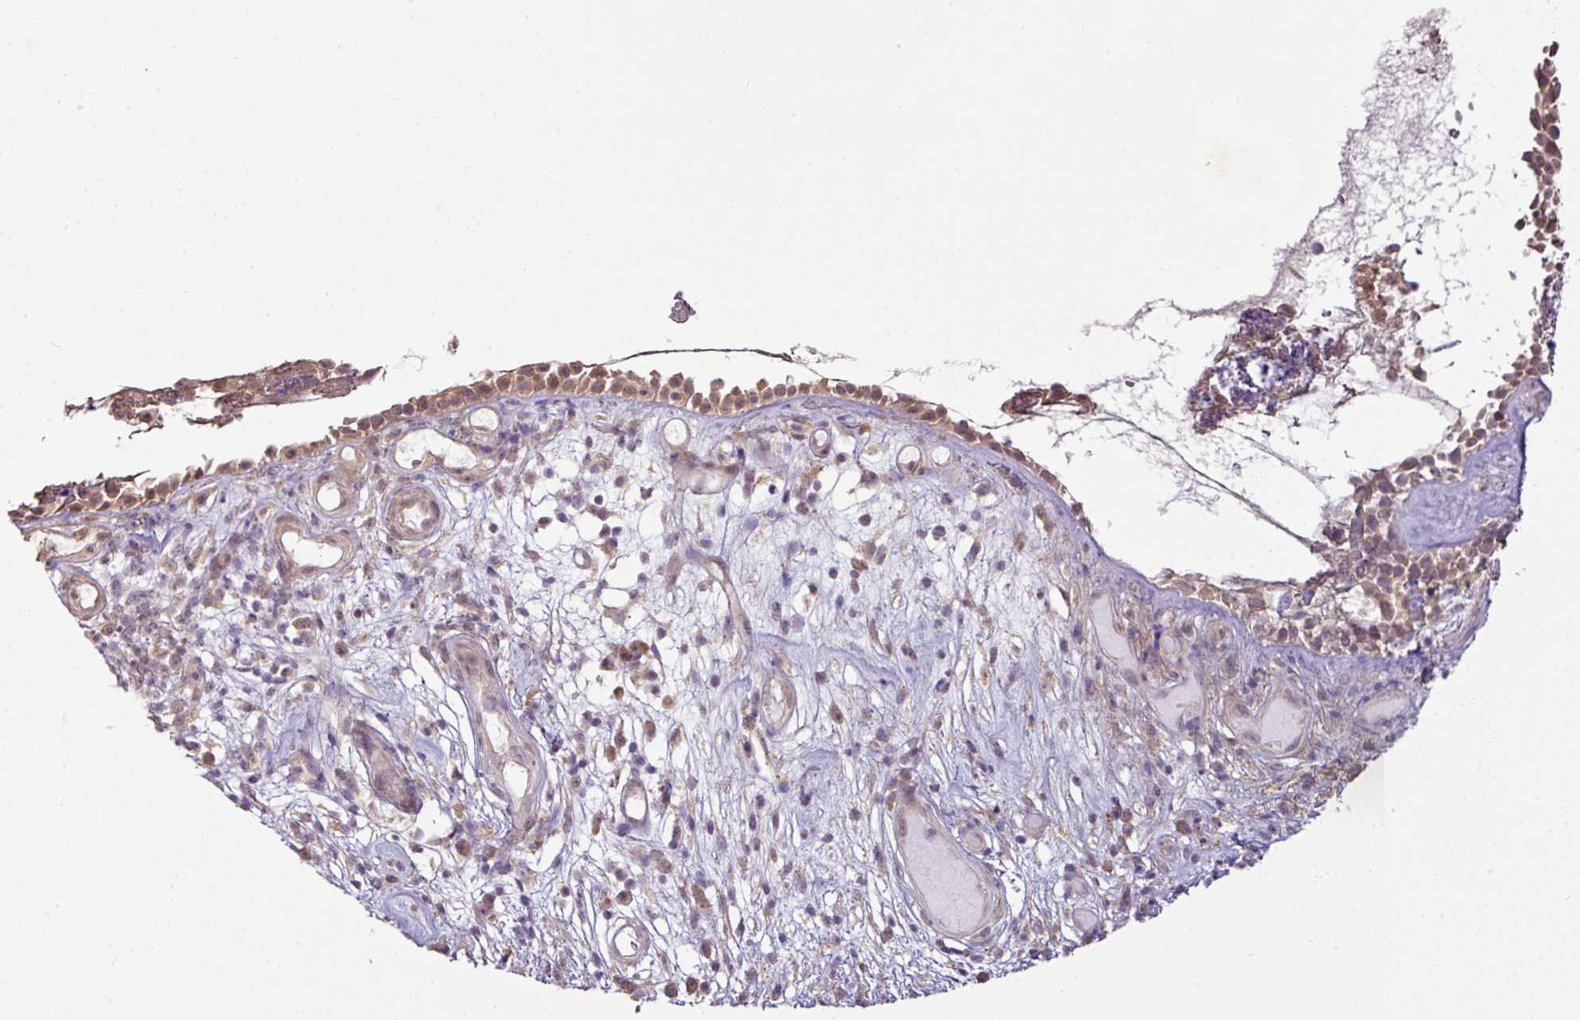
{"staining": {"intensity": "strong", "quantity": "25%-75%", "location": "cytoplasmic/membranous"}, "tissue": "nasopharynx", "cell_type": "Respiratory epithelial cells", "image_type": "normal", "snomed": [{"axis": "morphology", "description": "Normal tissue, NOS"}, {"axis": "morphology", "description": "Inflammation, NOS"}, {"axis": "topography", "description": "Nasopharynx"}], "caption": "Human nasopharynx stained with a brown dye reveals strong cytoplasmic/membranous positive positivity in approximately 25%-75% of respiratory epithelial cells.", "gene": "DNAAF4", "patient": {"sex": "male", "age": 54}}